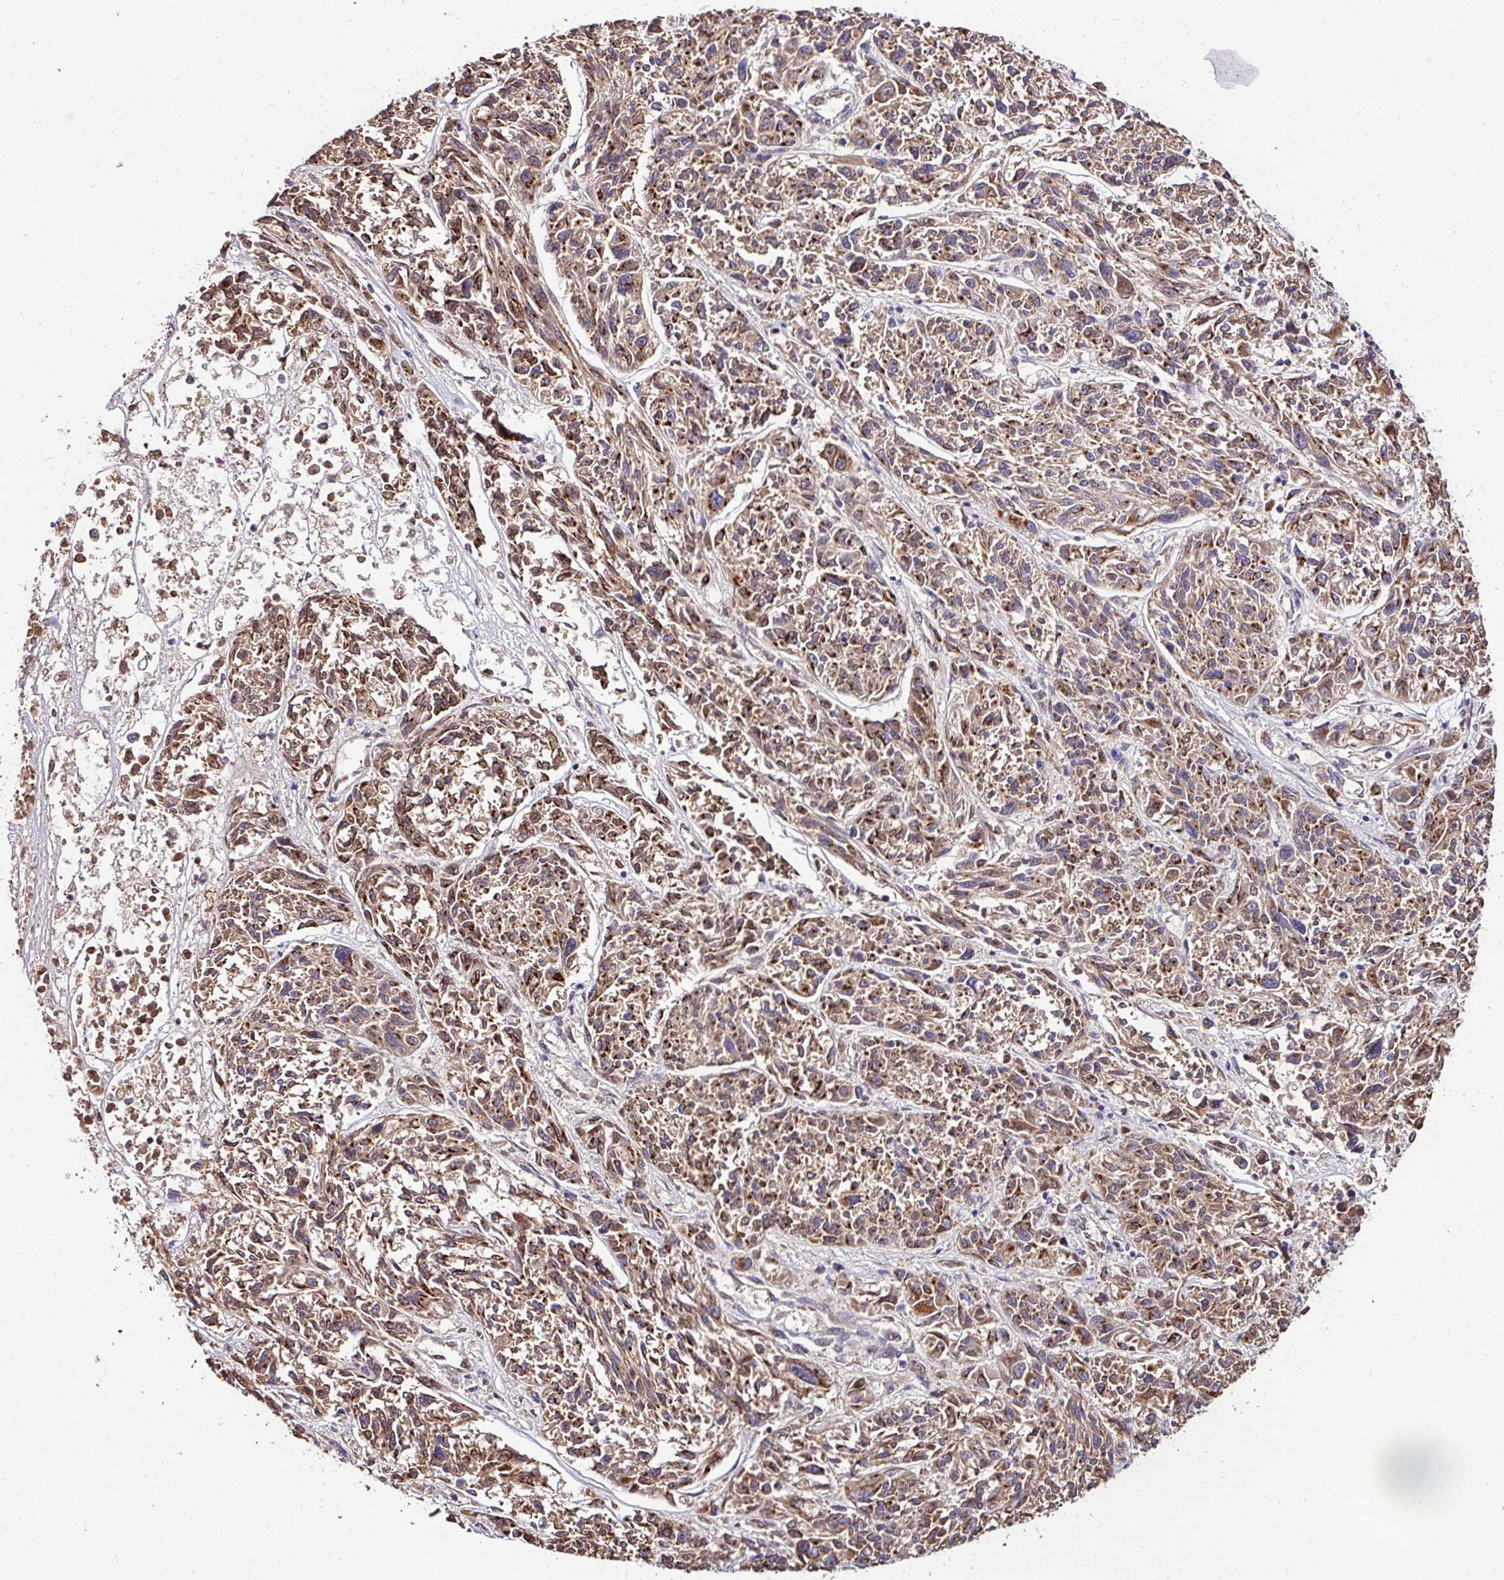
{"staining": {"intensity": "moderate", "quantity": ">75%", "location": "cytoplasmic/membranous"}, "tissue": "melanoma", "cell_type": "Tumor cells", "image_type": "cancer", "snomed": [{"axis": "morphology", "description": "Malignant melanoma, NOS"}, {"axis": "topography", "description": "Skin"}], "caption": "A medium amount of moderate cytoplasmic/membranous staining is identified in approximately >75% of tumor cells in melanoma tissue.", "gene": "CPD", "patient": {"sex": "male", "age": 53}}